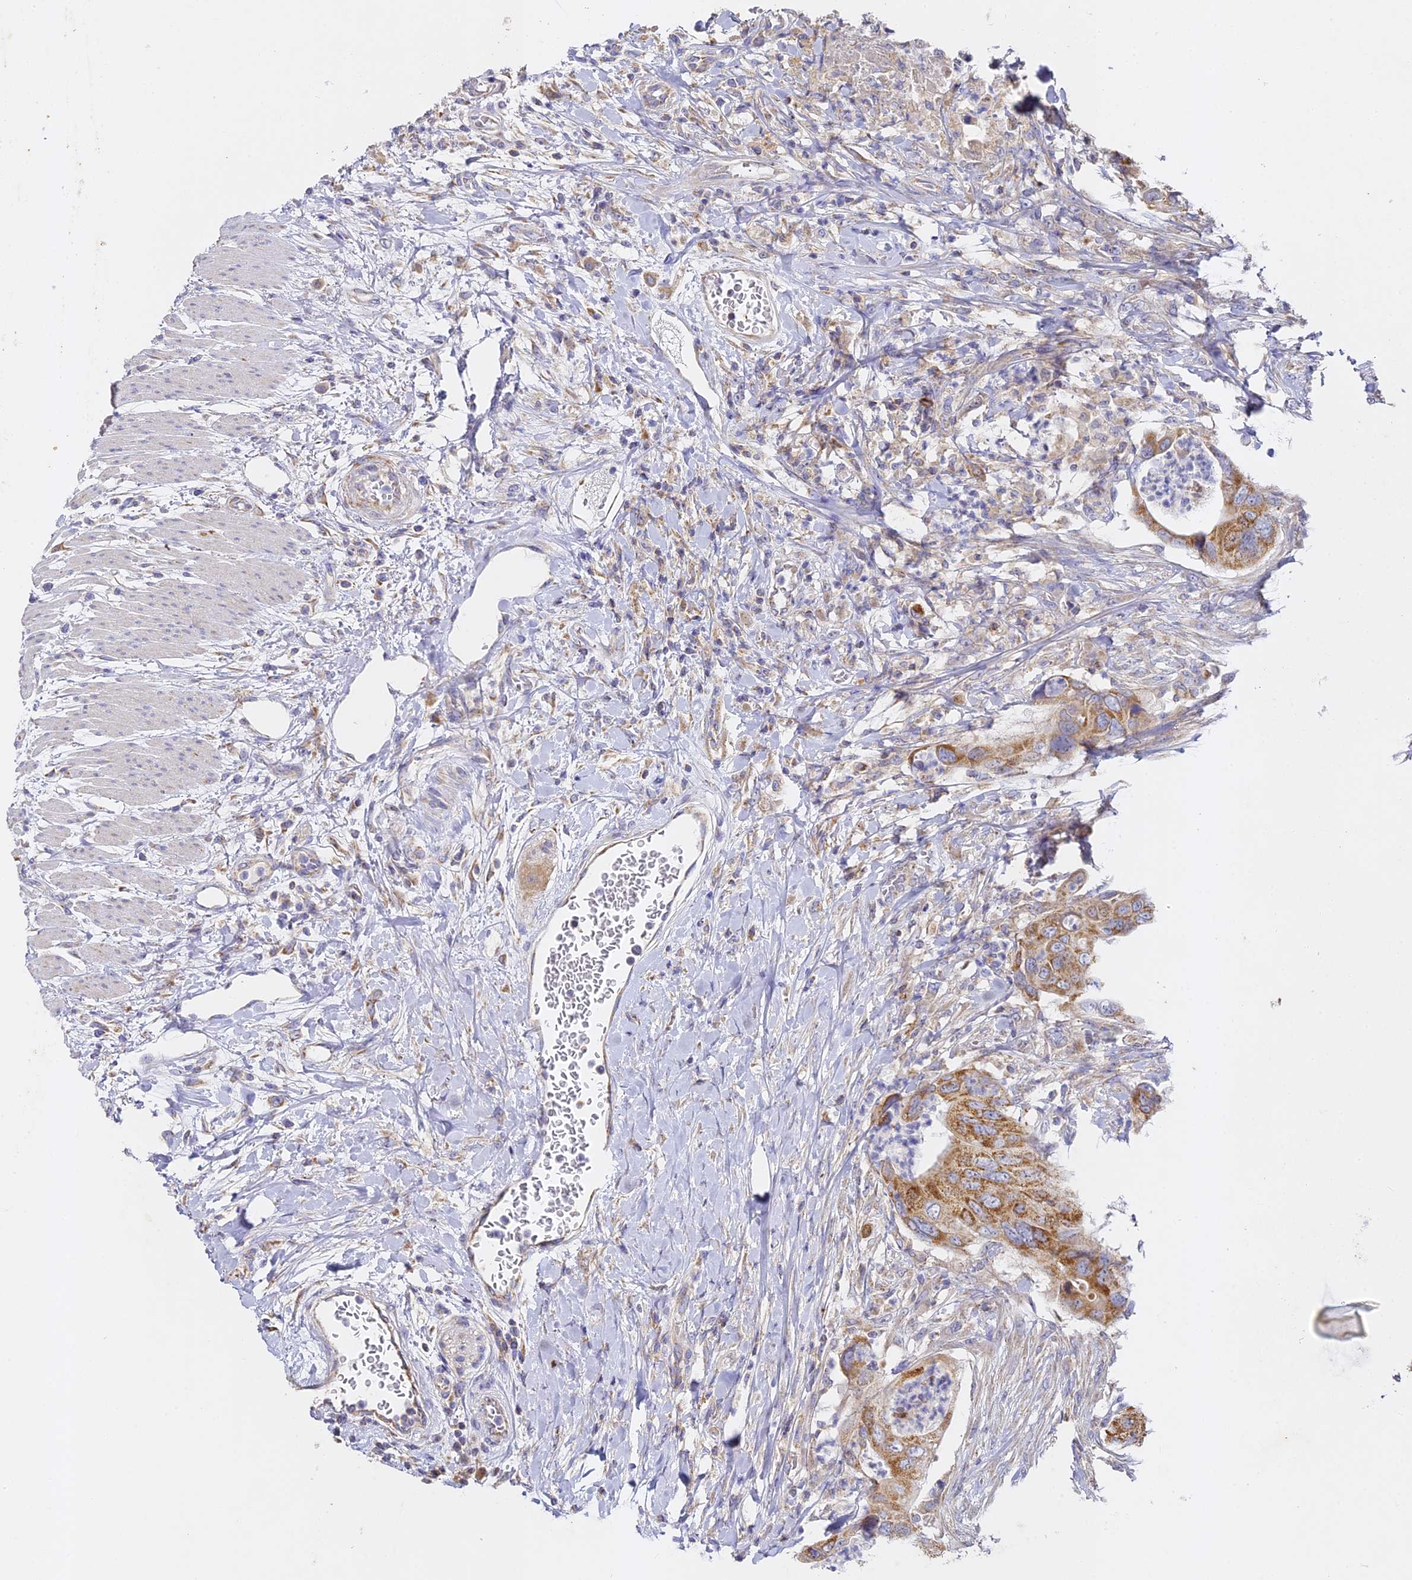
{"staining": {"intensity": "moderate", "quantity": ">75%", "location": "cytoplasmic/membranous"}, "tissue": "colorectal cancer", "cell_type": "Tumor cells", "image_type": "cancer", "snomed": [{"axis": "morphology", "description": "Adenocarcinoma, NOS"}, {"axis": "topography", "description": "Rectum"}], "caption": "Human colorectal cancer stained with a protein marker demonstrates moderate staining in tumor cells.", "gene": "DONSON", "patient": {"sex": "male", "age": 63}}